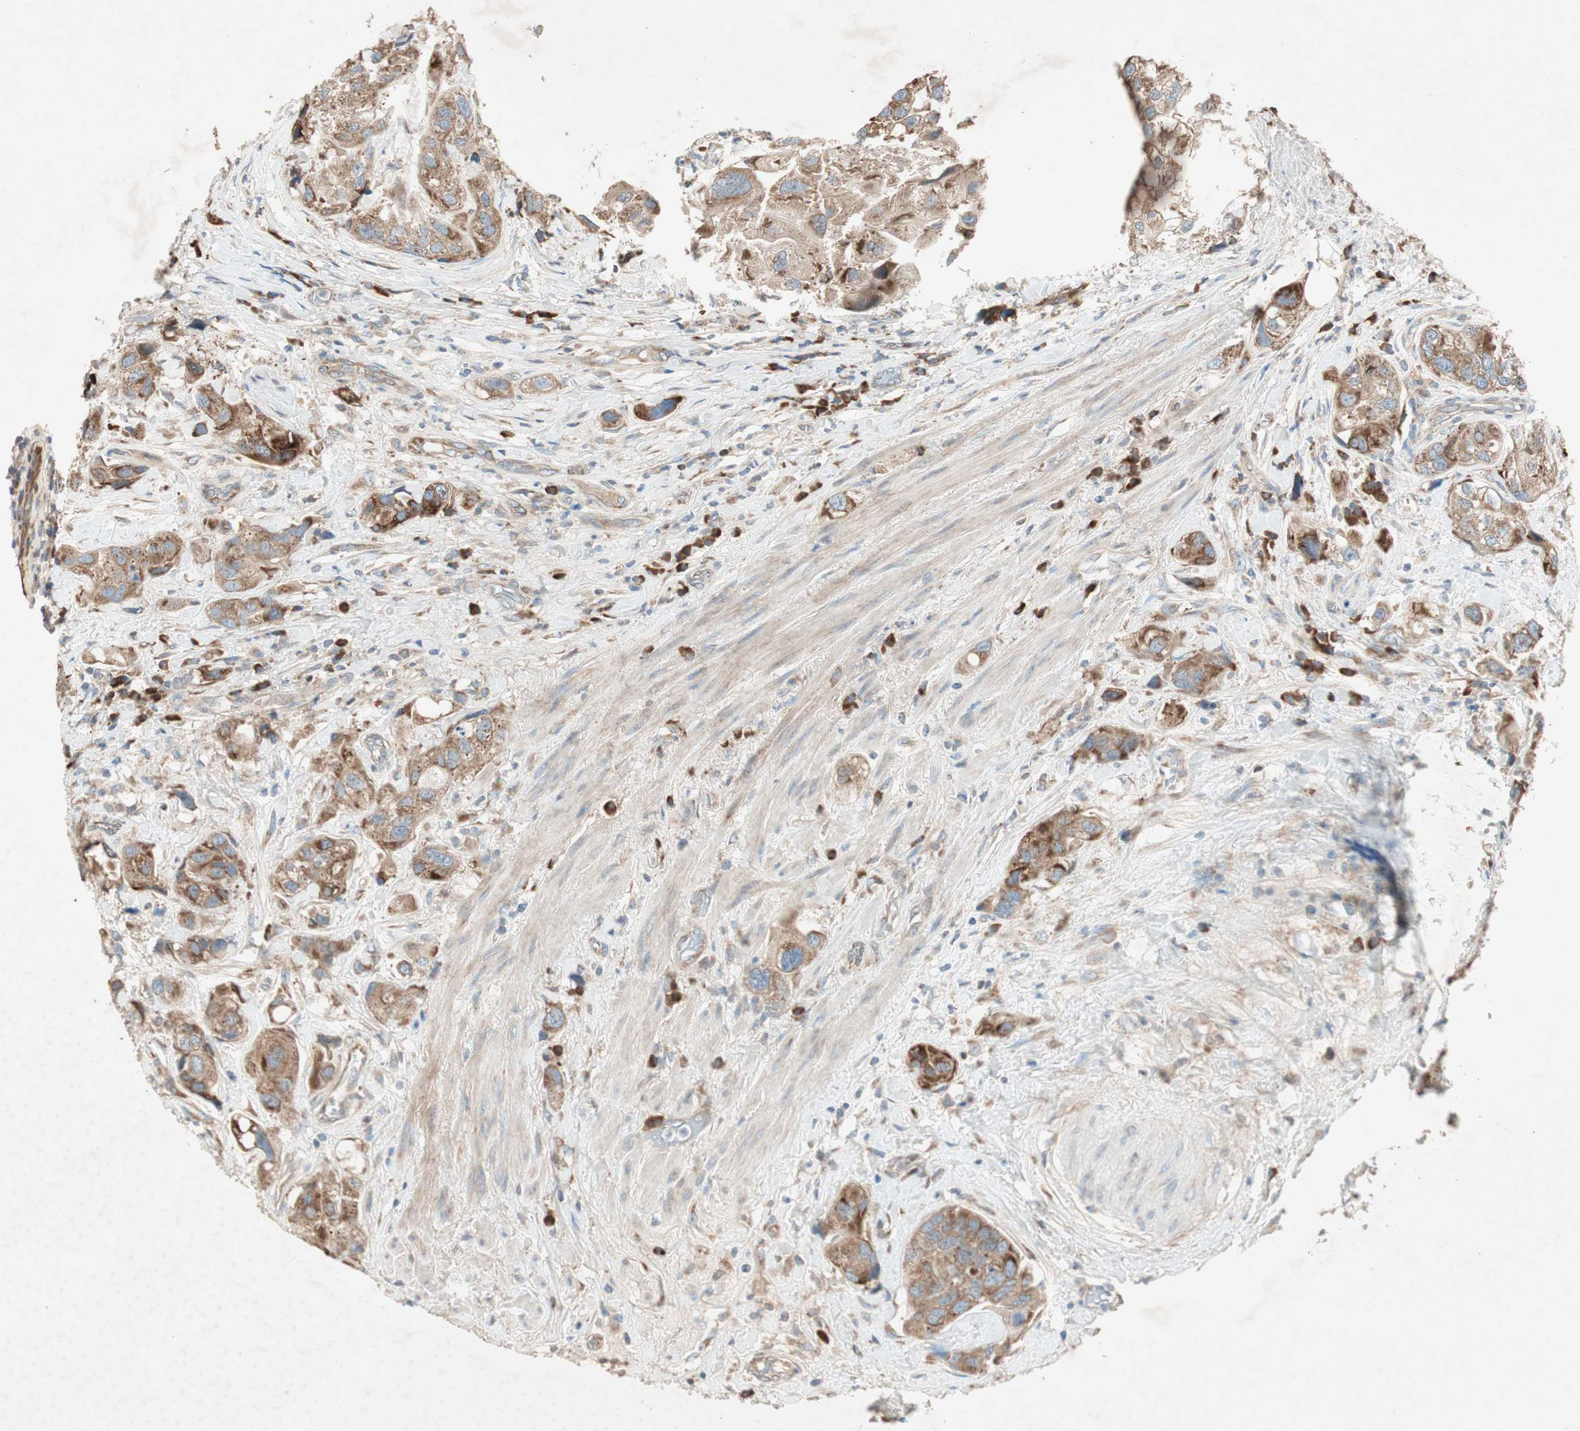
{"staining": {"intensity": "moderate", "quantity": ">75%", "location": "cytoplasmic/membranous"}, "tissue": "urothelial cancer", "cell_type": "Tumor cells", "image_type": "cancer", "snomed": [{"axis": "morphology", "description": "Urothelial carcinoma, High grade"}, {"axis": "topography", "description": "Urinary bladder"}], "caption": "Urothelial carcinoma (high-grade) stained for a protein displays moderate cytoplasmic/membranous positivity in tumor cells.", "gene": "RPL23", "patient": {"sex": "female", "age": 64}}